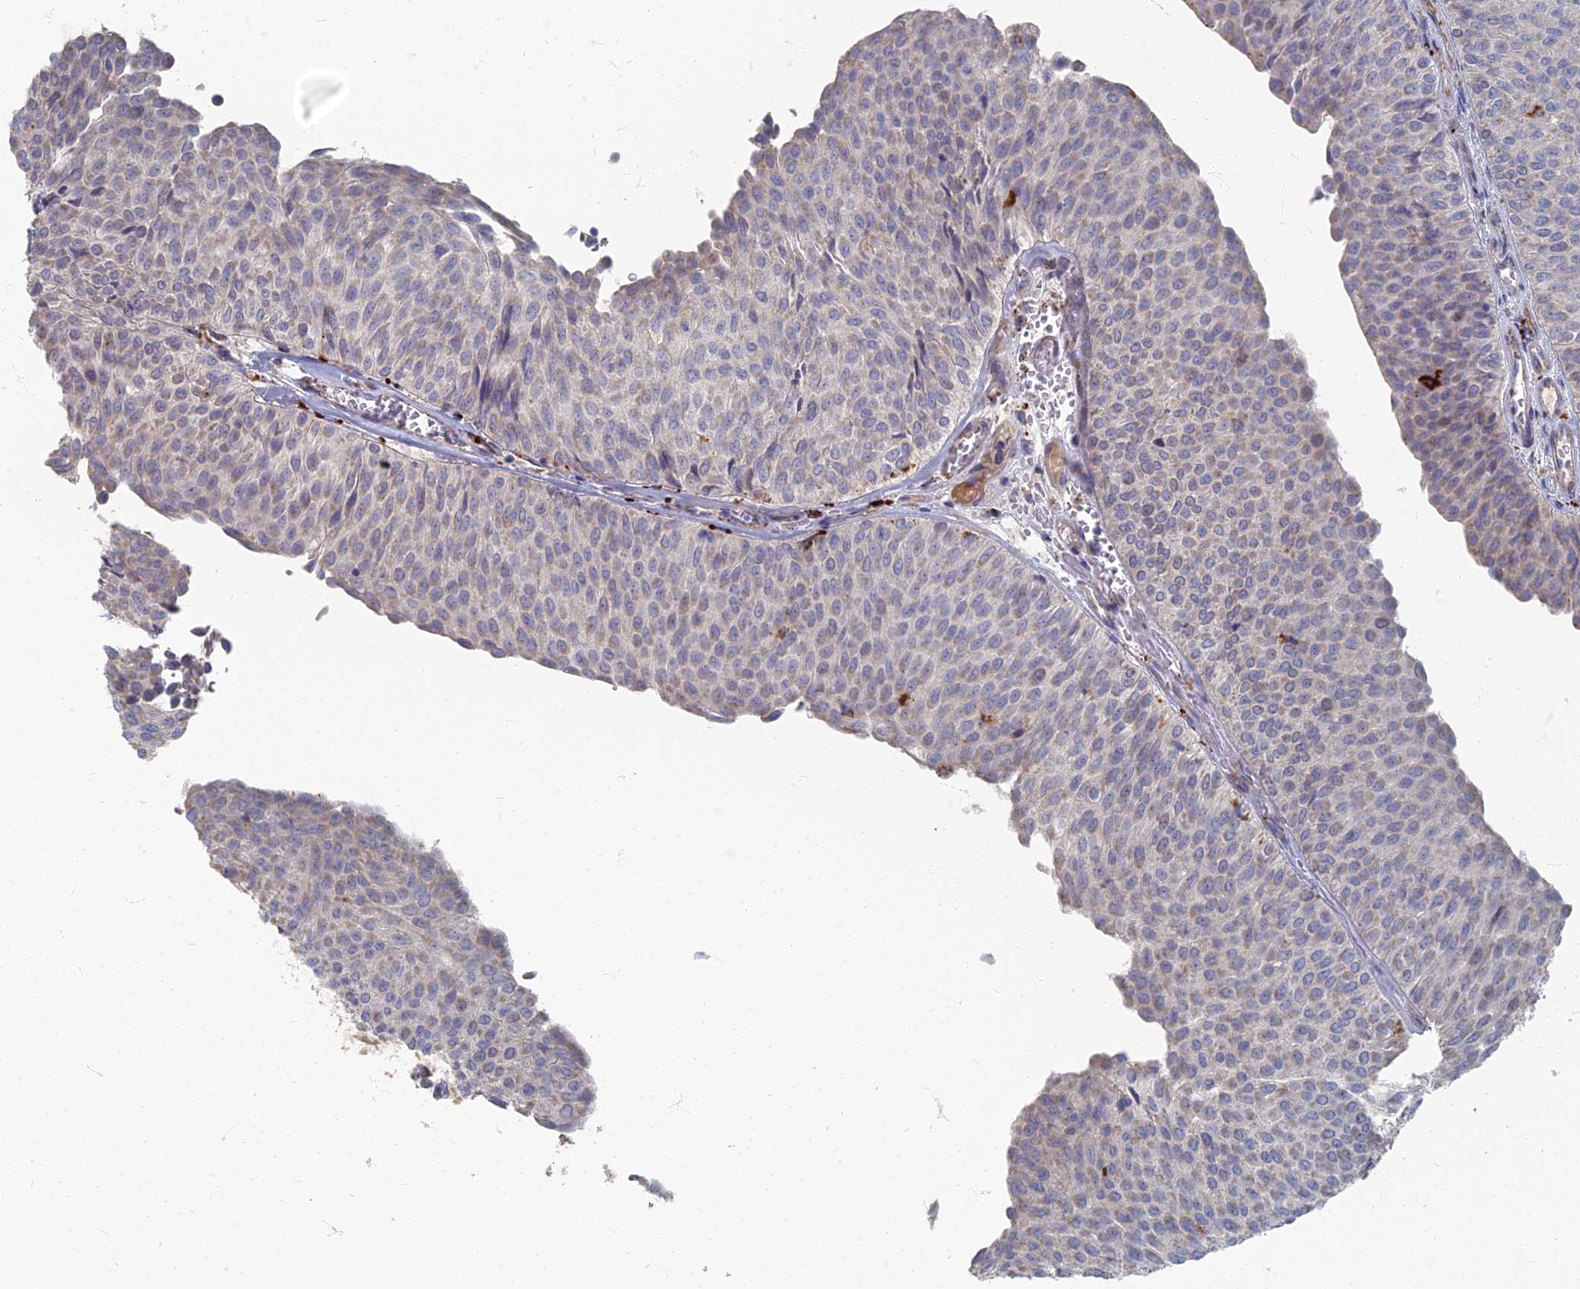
{"staining": {"intensity": "weak", "quantity": "<25%", "location": "cytoplasmic/membranous"}, "tissue": "urothelial cancer", "cell_type": "Tumor cells", "image_type": "cancer", "snomed": [{"axis": "morphology", "description": "Urothelial carcinoma, Low grade"}, {"axis": "topography", "description": "Urinary bladder"}], "caption": "Immunohistochemistry (IHC) of human low-grade urothelial carcinoma reveals no staining in tumor cells. (DAB immunohistochemistry (IHC) with hematoxylin counter stain).", "gene": "TMEM128", "patient": {"sex": "male", "age": 78}}